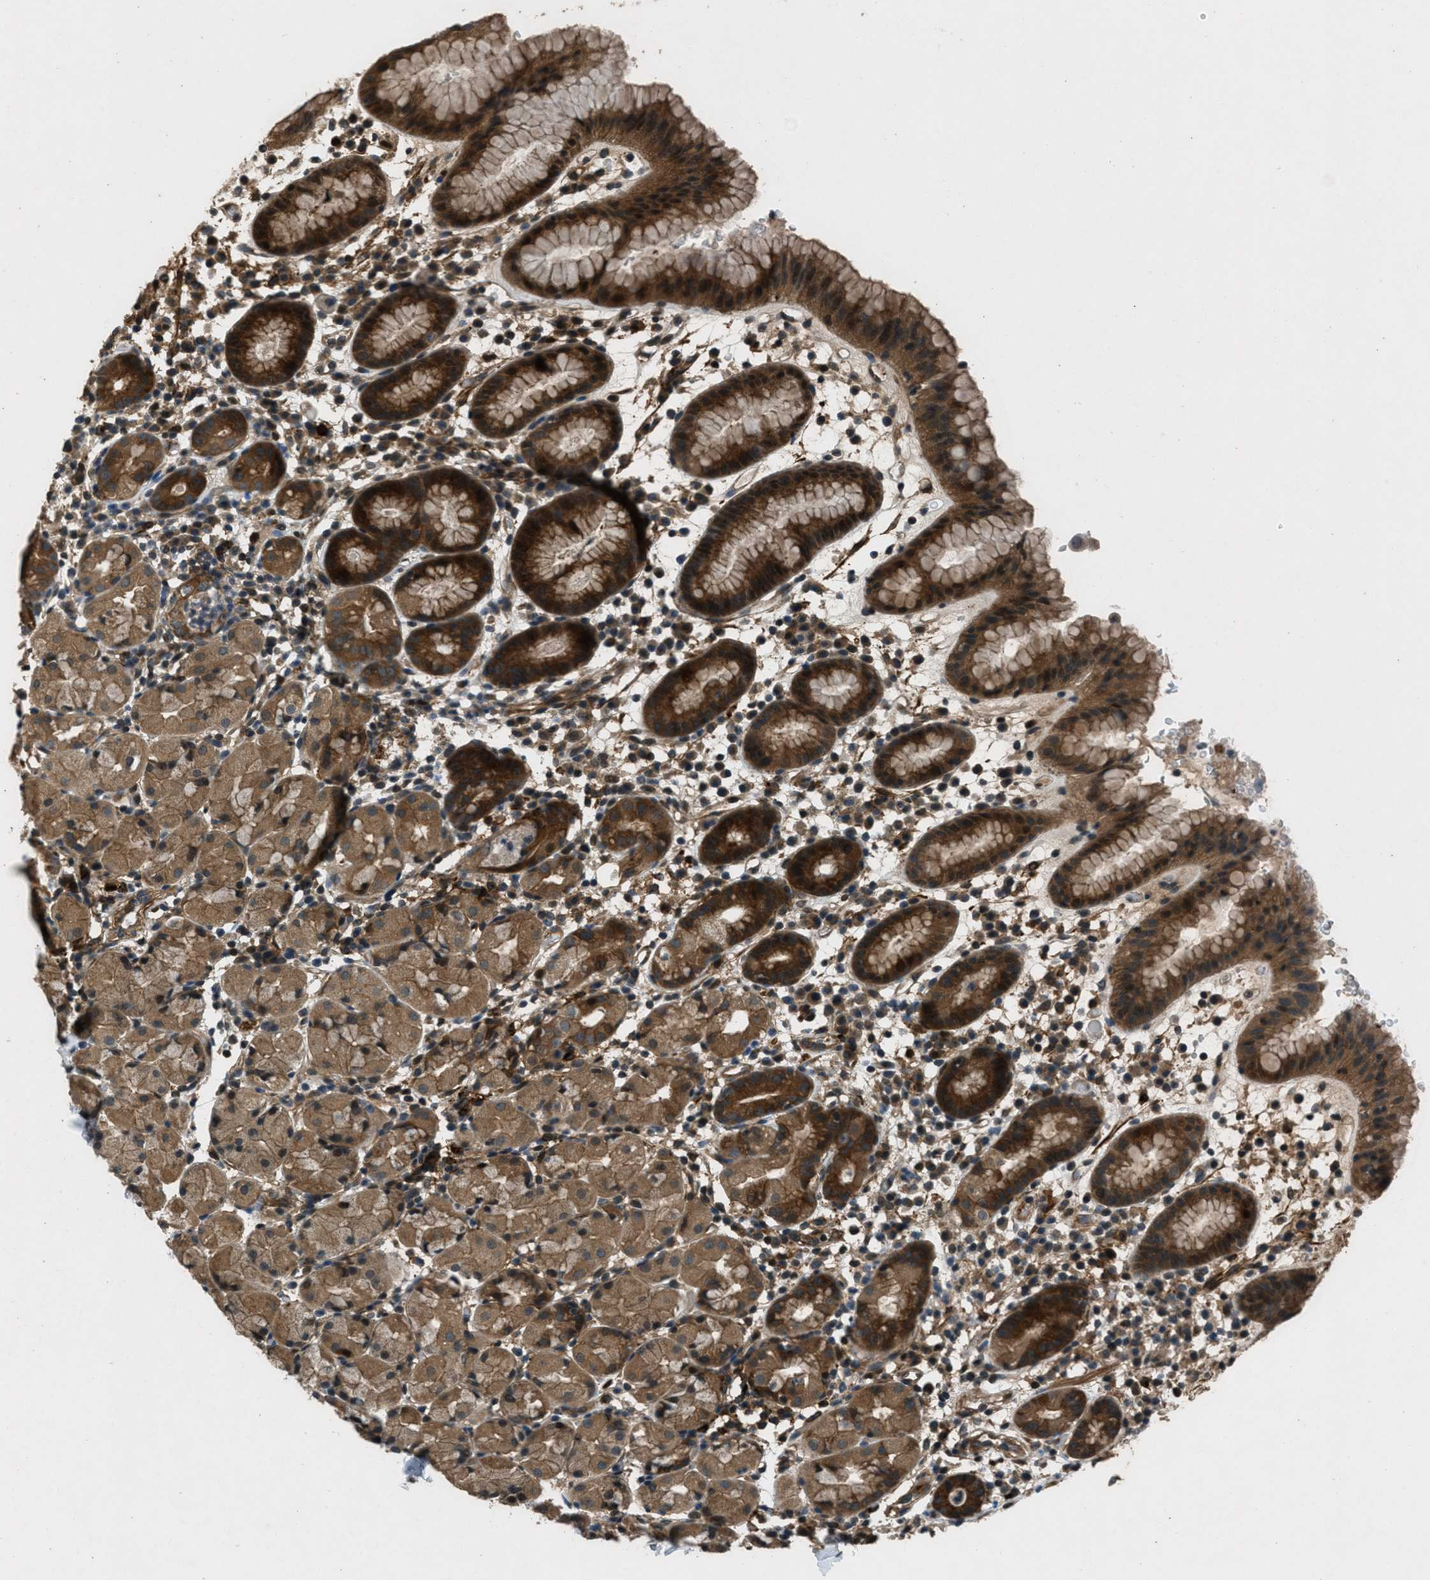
{"staining": {"intensity": "strong", "quantity": "25%-75%", "location": "cytoplasmic/membranous"}, "tissue": "stomach", "cell_type": "Glandular cells", "image_type": "normal", "snomed": [{"axis": "morphology", "description": "Normal tissue, NOS"}, {"axis": "topography", "description": "Stomach"}, {"axis": "topography", "description": "Stomach, lower"}], "caption": "IHC image of benign stomach: stomach stained using immunohistochemistry (IHC) demonstrates high levels of strong protein expression localized specifically in the cytoplasmic/membranous of glandular cells, appearing as a cytoplasmic/membranous brown color.", "gene": "EPSTI1", "patient": {"sex": "female", "age": 75}}